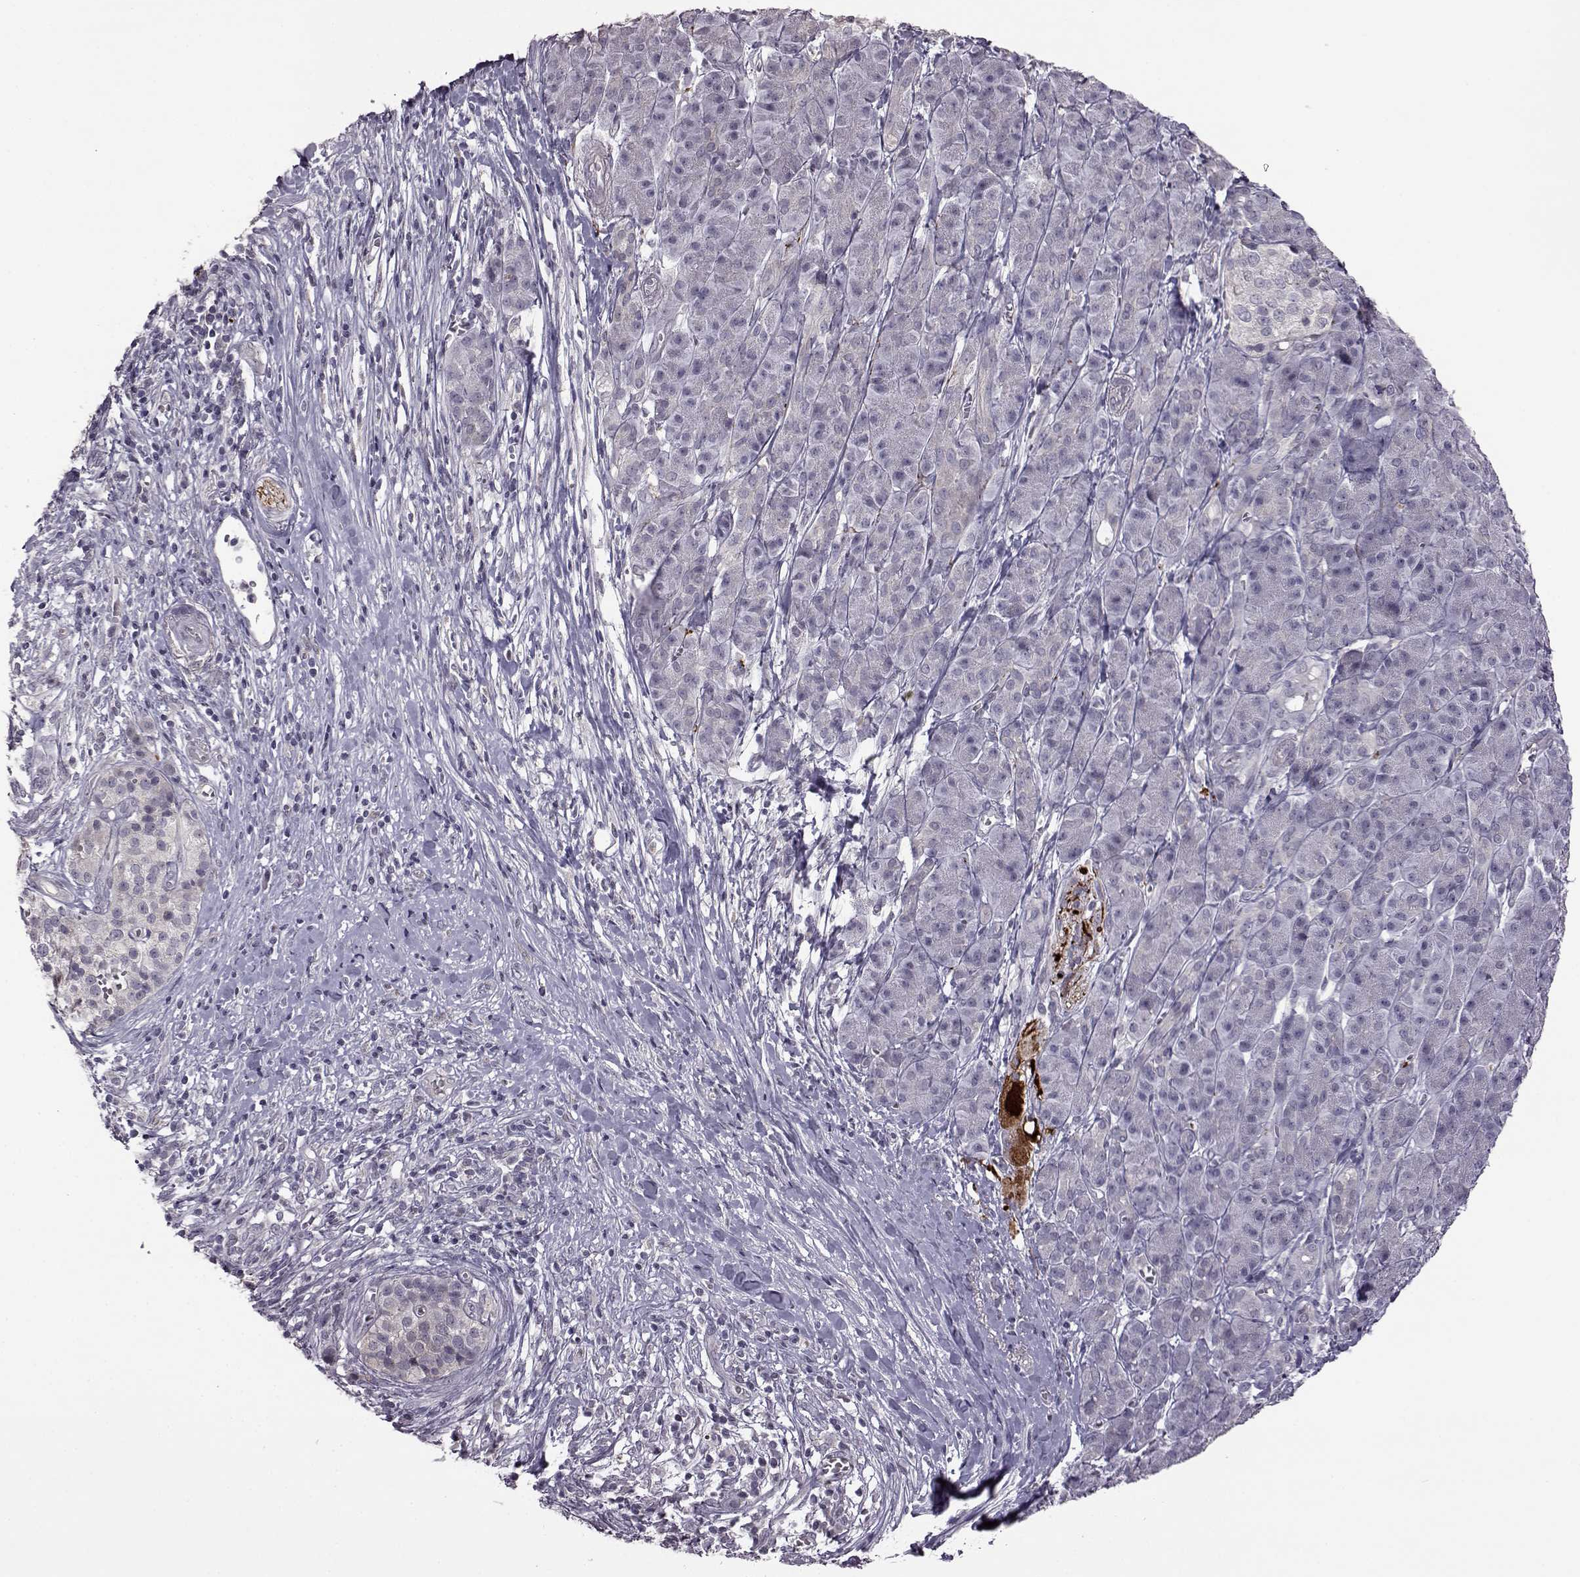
{"staining": {"intensity": "negative", "quantity": "none", "location": "none"}, "tissue": "pancreatic cancer", "cell_type": "Tumor cells", "image_type": "cancer", "snomed": [{"axis": "morphology", "description": "Adenocarcinoma, NOS"}, {"axis": "topography", "description": "Pancreas"}], "caption": "Immunohistochemical staining of pancreatic cancer shows no significant expression in tumor cells. (DAB IHC with hematoxylin counter stain).", "gene": "GAL", "patient": {"sex": "male", "age": 61}}